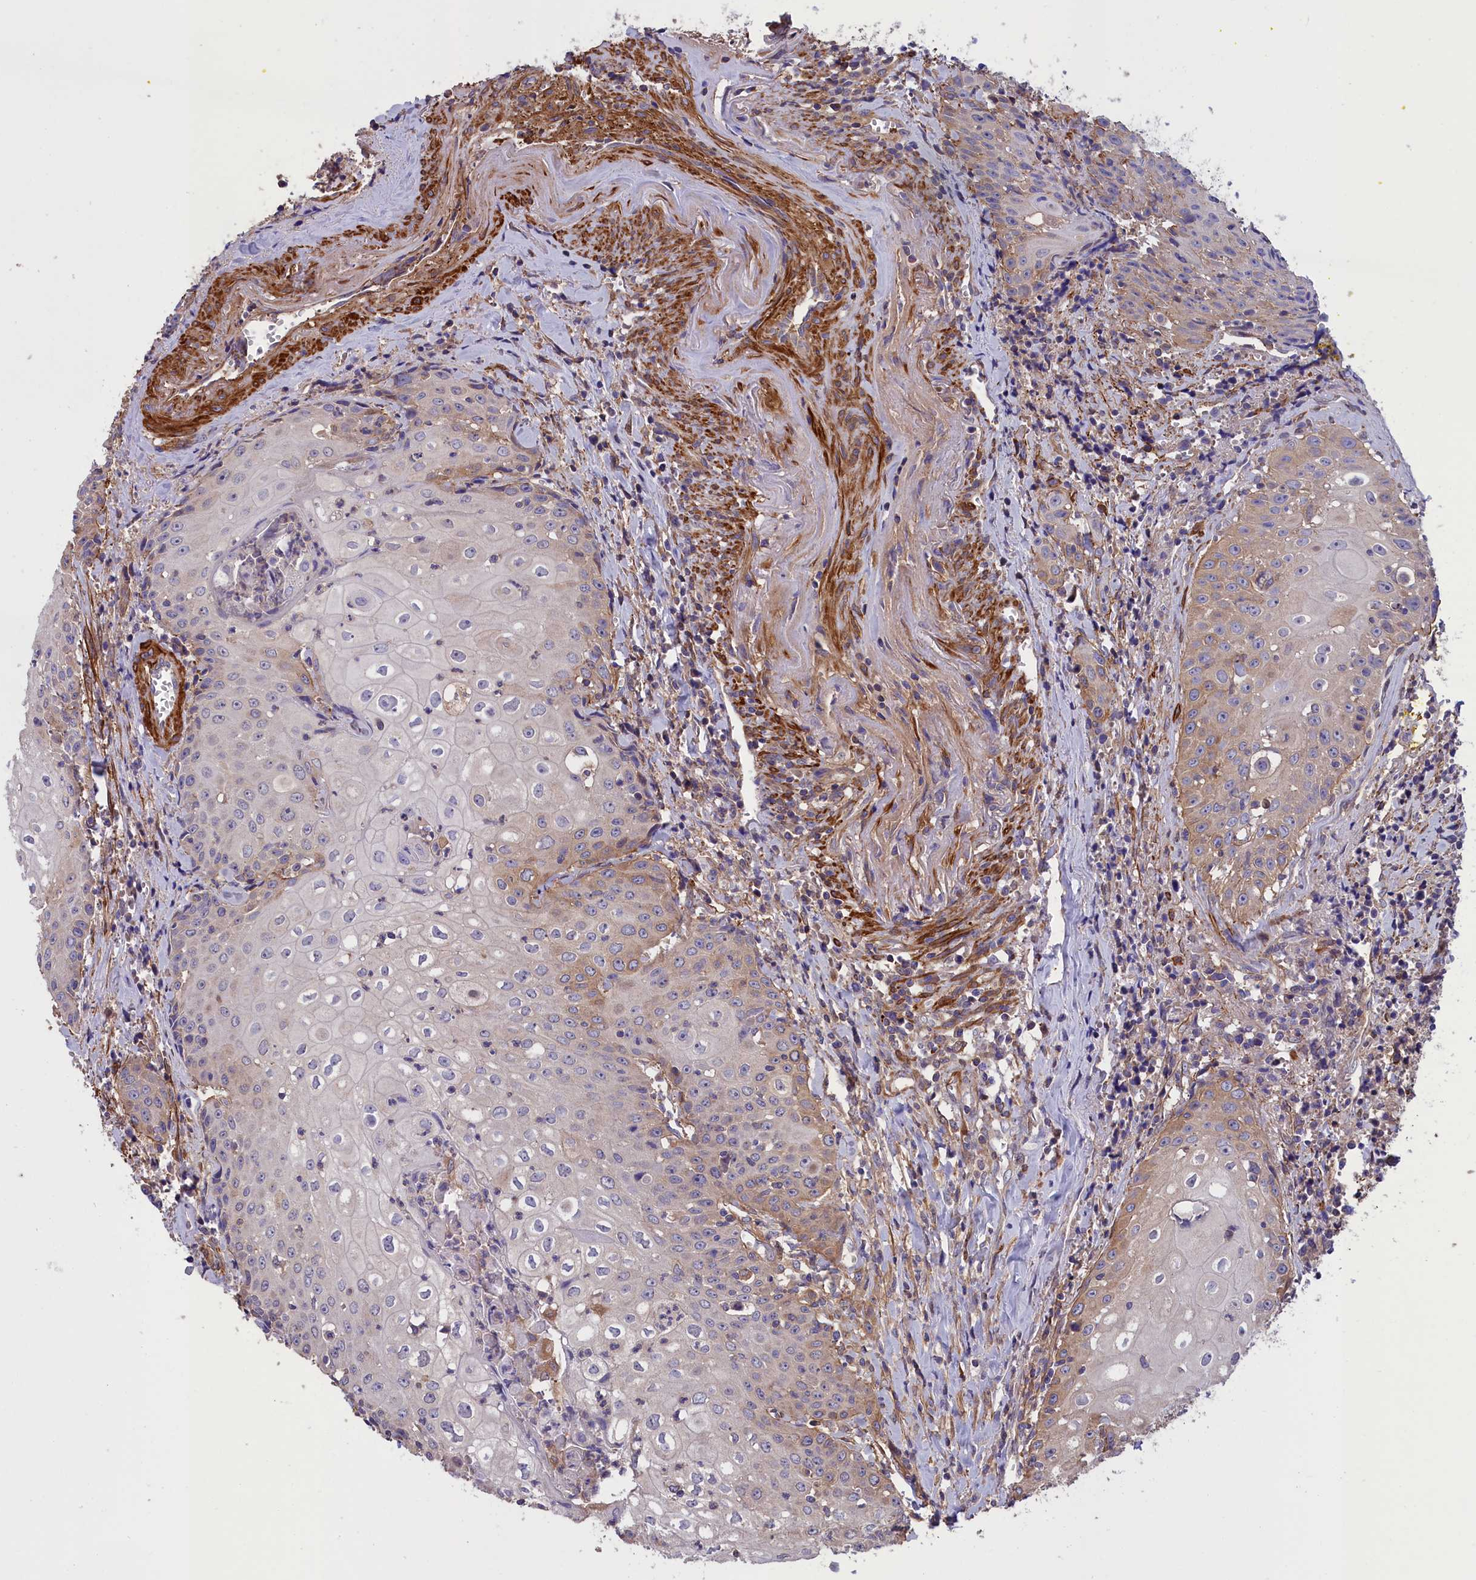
{"staining": {"intensity": "weak", "quantity": "25%-75%", "location": "cytoplasmic/membranous"}, "tissue": "head and neck cancer", "cell_type": "Tumor cells", "image_type": "cancer", "snomed": [{"axis": "morphology", "description": "Squamous cell carcinoma, NOS"}, {"axis": "topography", "description": "Oral tissue"}, {"axis": "topography", "description": "Head-Neck"}], "caption": "Protein expression analysis of head and neck cancer (squamous cell carcinoma) reveals weak cytoplasmic/membranous expression in about 25%-75% of tumor cells.", "gene": "AMDHD2", "patient": {"sex": "female", "age": 82}}